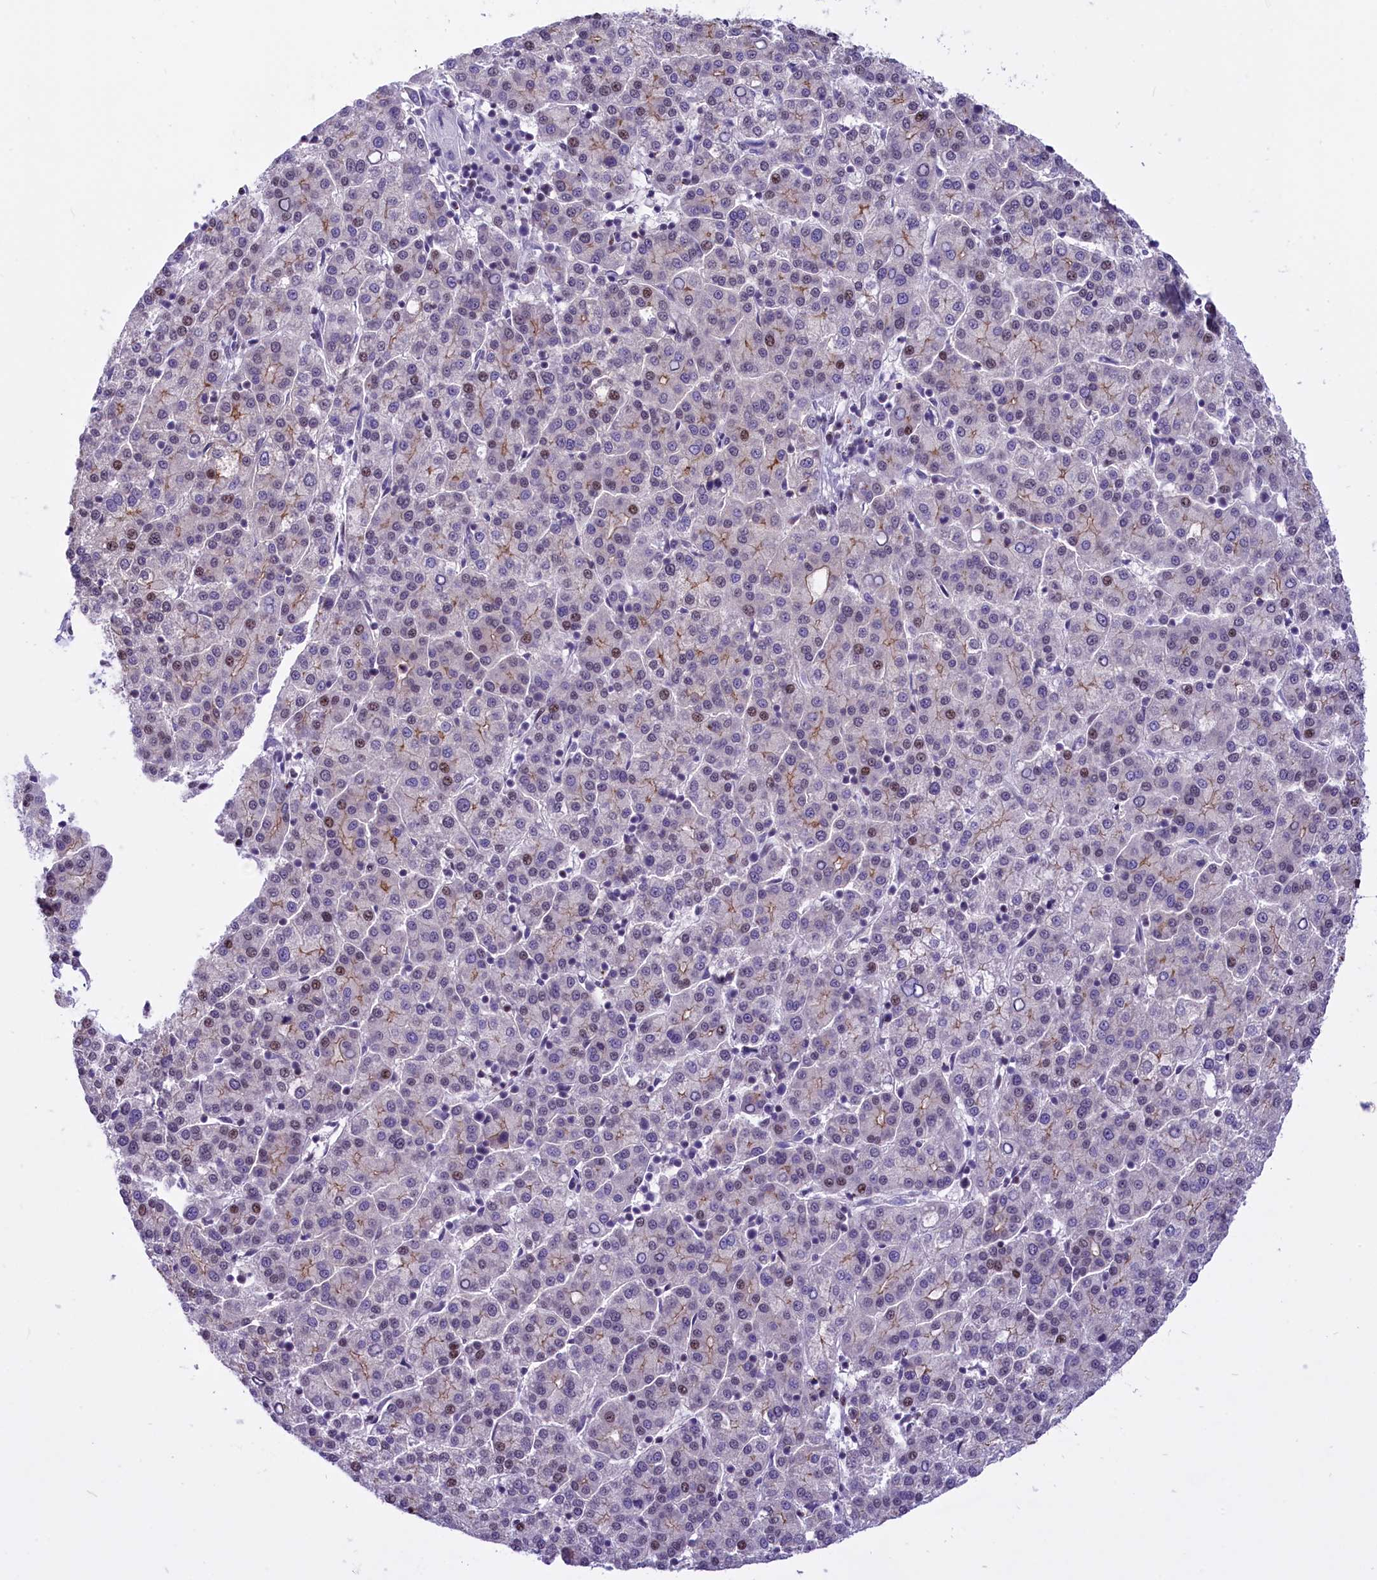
{"staining": {"intensity": "moderate", "quantity": "<25%", "location": "cytoplasmic/membranous,nuclear"}, "tissue": "liver cancer", "cell_type": "Tumor cells", "image_type": "cancer", "snomed": [{"axis": "morphology", "description": "Carcinoma, Hepatocellular, NOS"}, {"axis": "topography", "description": "Liver"}], "caption": "Hepatocellular carcinoma (liver) tissue displays moderate cytoplasmic/membranous and nuclear positivity in approximately <25% of tumor cells", "gene": "SPIRE2", "patient": {"sex": "female", "age": 58}}